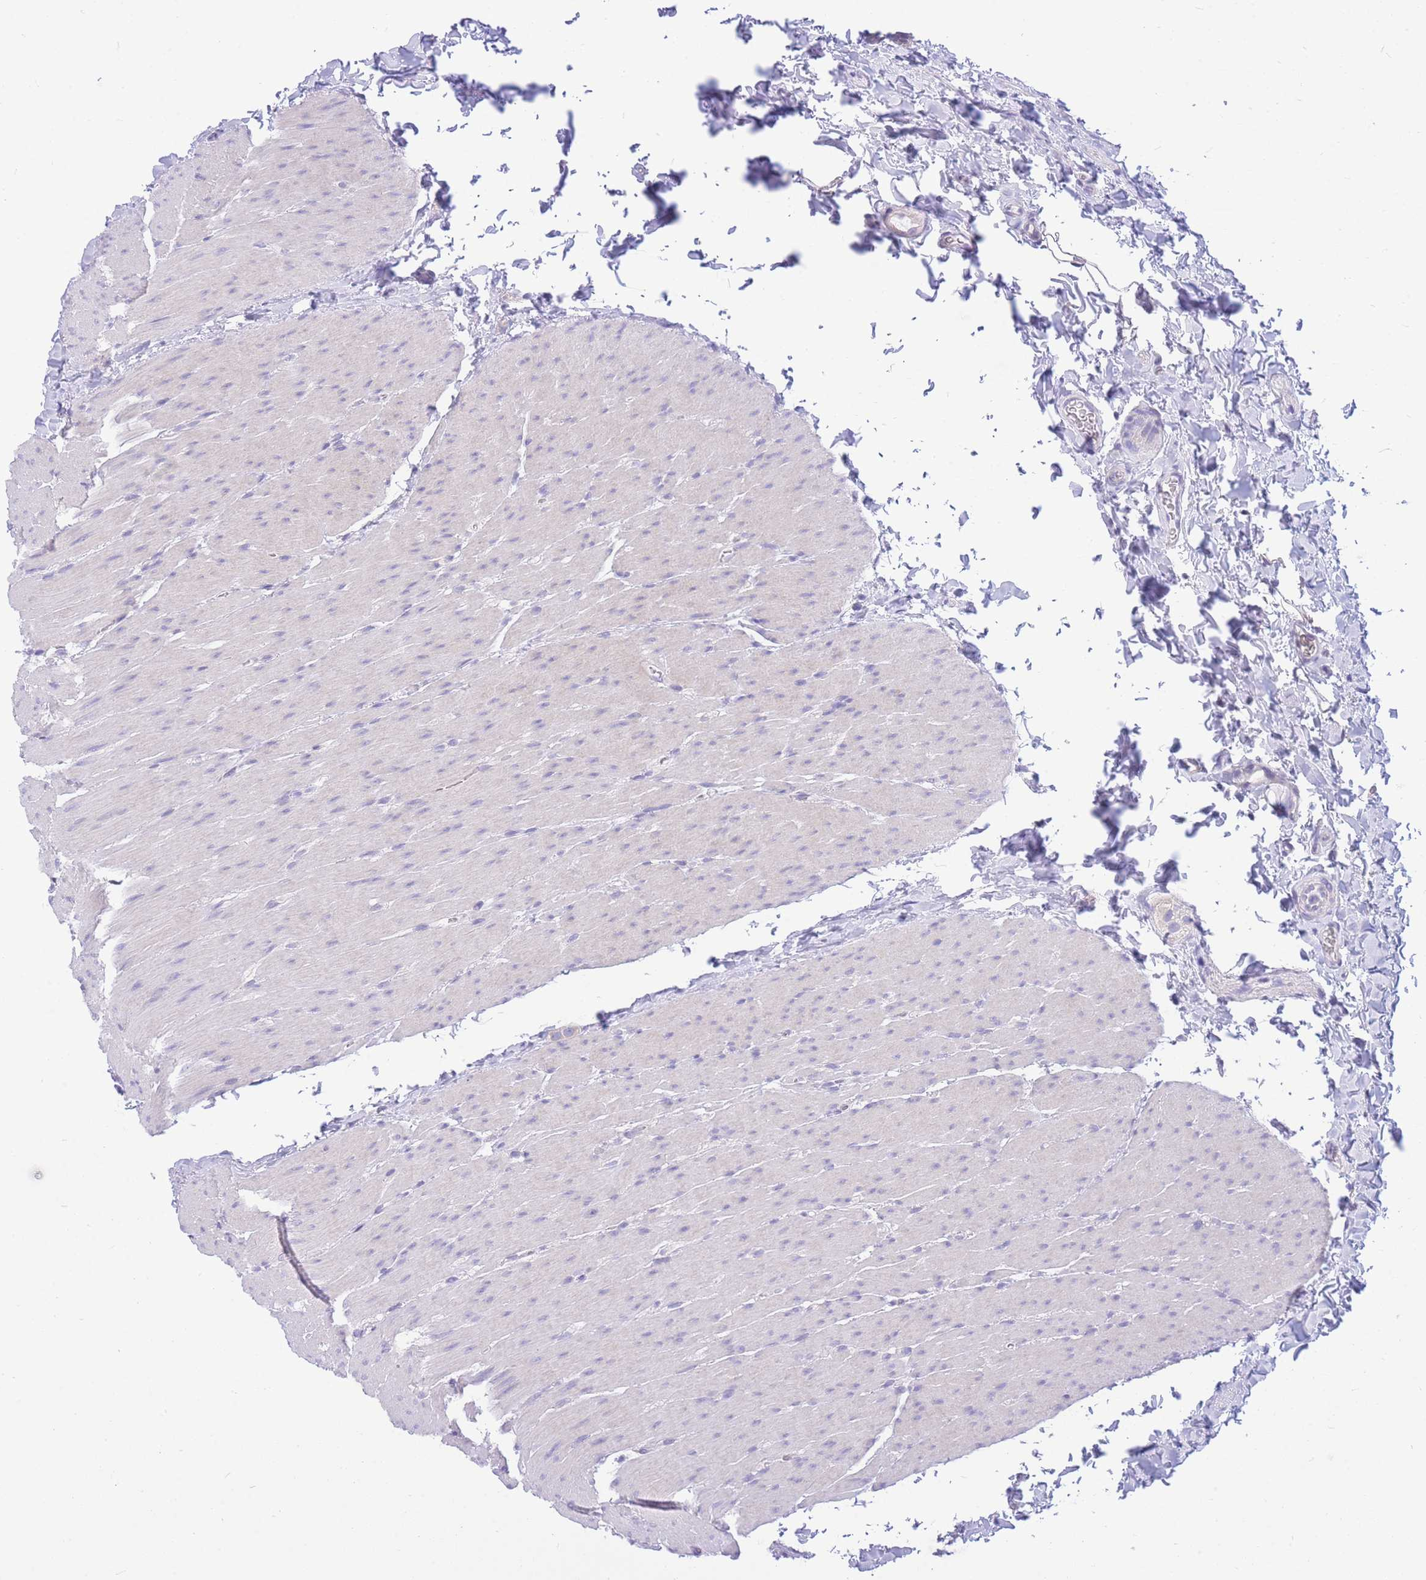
{"staining": {"intensity": "negative", "quantity": "none", "location": "none"}, "tissue": "colon", "cell_type": "Endothelial cells", "image_type": "normal", "snomed": [{"axis": "morphology", "description": "Normal tissue, NOS"}, {"axis": "topography", "description": "Colon"}], "caption": "IHC micrograph of normal colon stained for a protein (brown), which exhibits no positivity in endothelial cells. Nuclei are stained in blue.", "gene": "ZNF311", "patient": {"sex": "male", "age": 46}}